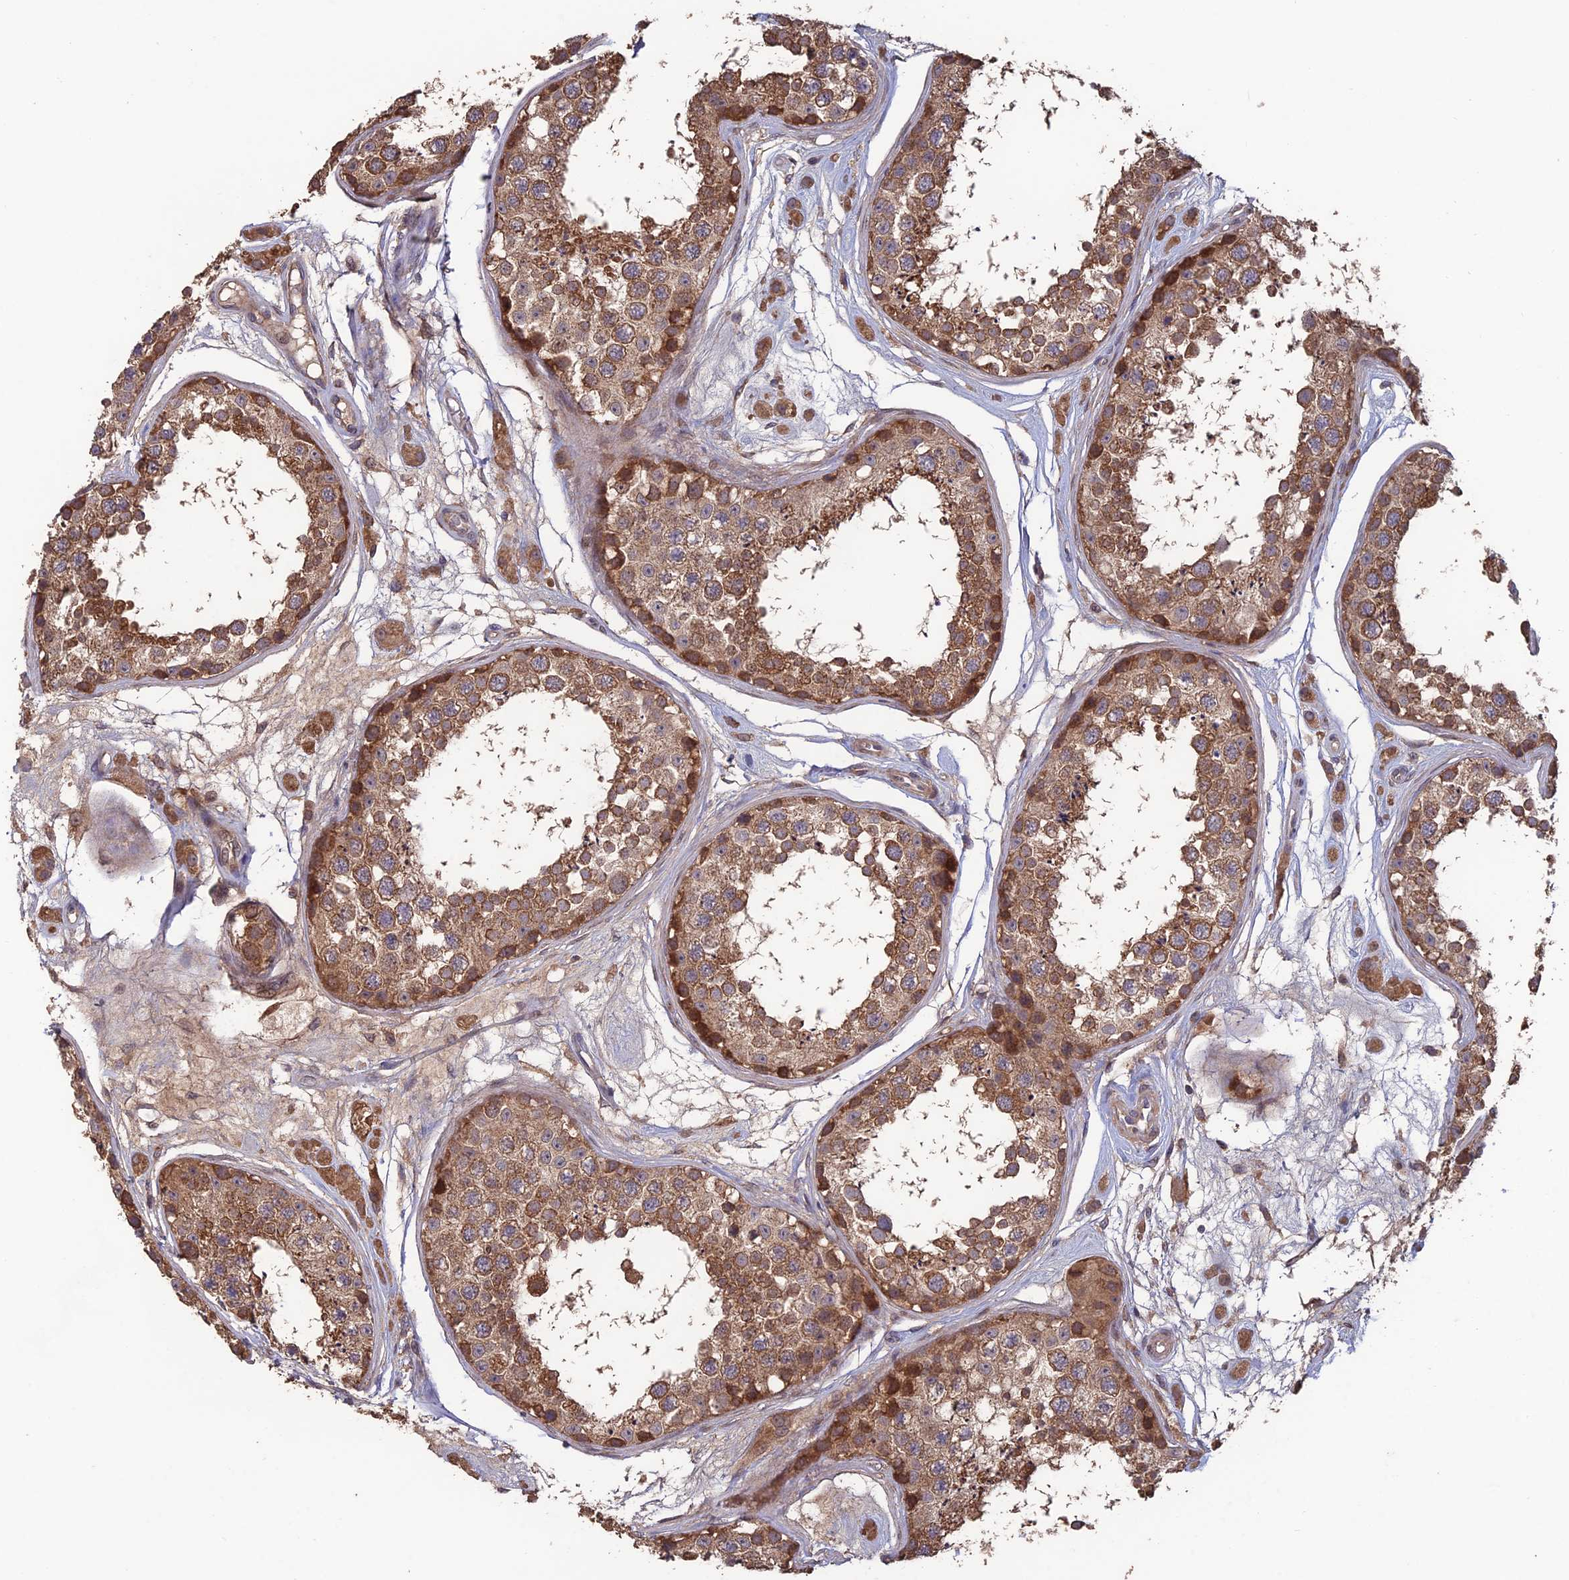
{"staining": {"intensity": "moderate", "quantity": ">75%", "location": "cytoplasmic/membranous"}, "tissue": "testis", "cell_type": "Cells in seminiferous ducts", "image_type": "normal", "snomed": [{"axis": "morphology", "description": "Normal tissue, NOS"}, {"axis": "topography", "description": "Testis"}], "caption": "Unremarkable testis was stained to show a protein in brown. There is medium levels of moderate cytoplasmic/membranous staining in approximately >75% of cells in seminiferous ducts. (DAB (3,3'-diaminobenzidine) IHC, brown staining for protein, blue staining for nuclei).", "gene": "SHISA5", "patient": {"sex": "male", "age": 25}}